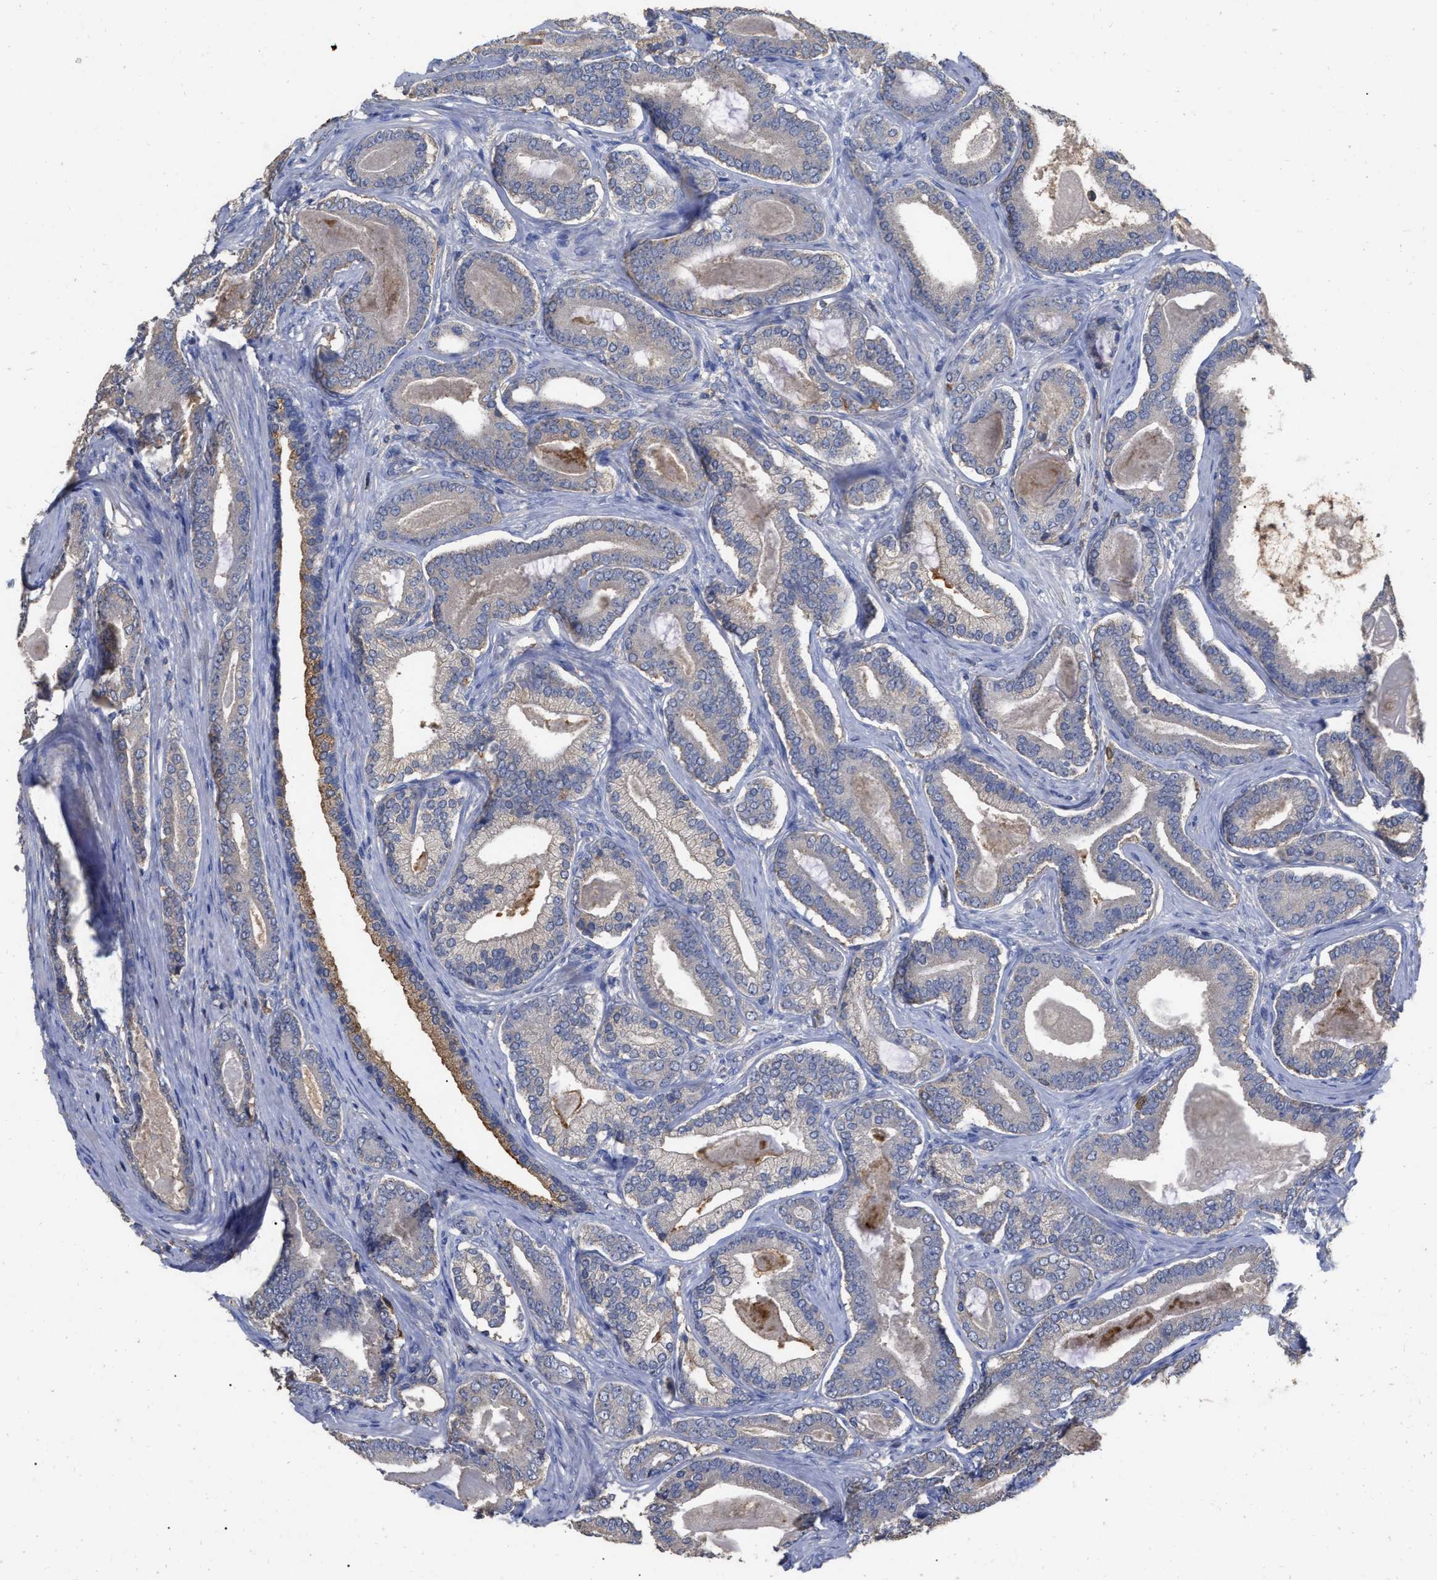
{"staining": {"intensity": "weak", "quantity": "<25%", "location": "cytoplasmic/membranous"}, "tissue": "prostate cancer", "cell_type": "Tumor cells", "image_type": "cancer", "snomed": [{"axis": "morphology", "description": "Adenocarcinoma, High grade"}, {"axis": "topography", "description": "Prostate"}], "caption": "Immunohistochemistry of prostate cancer reveals no expression in tumor cells. (DAB immunohistochemistry (IHC), high magnification).", "gene": "GPR179", "patient": {"sex": "male", "age": 60}}